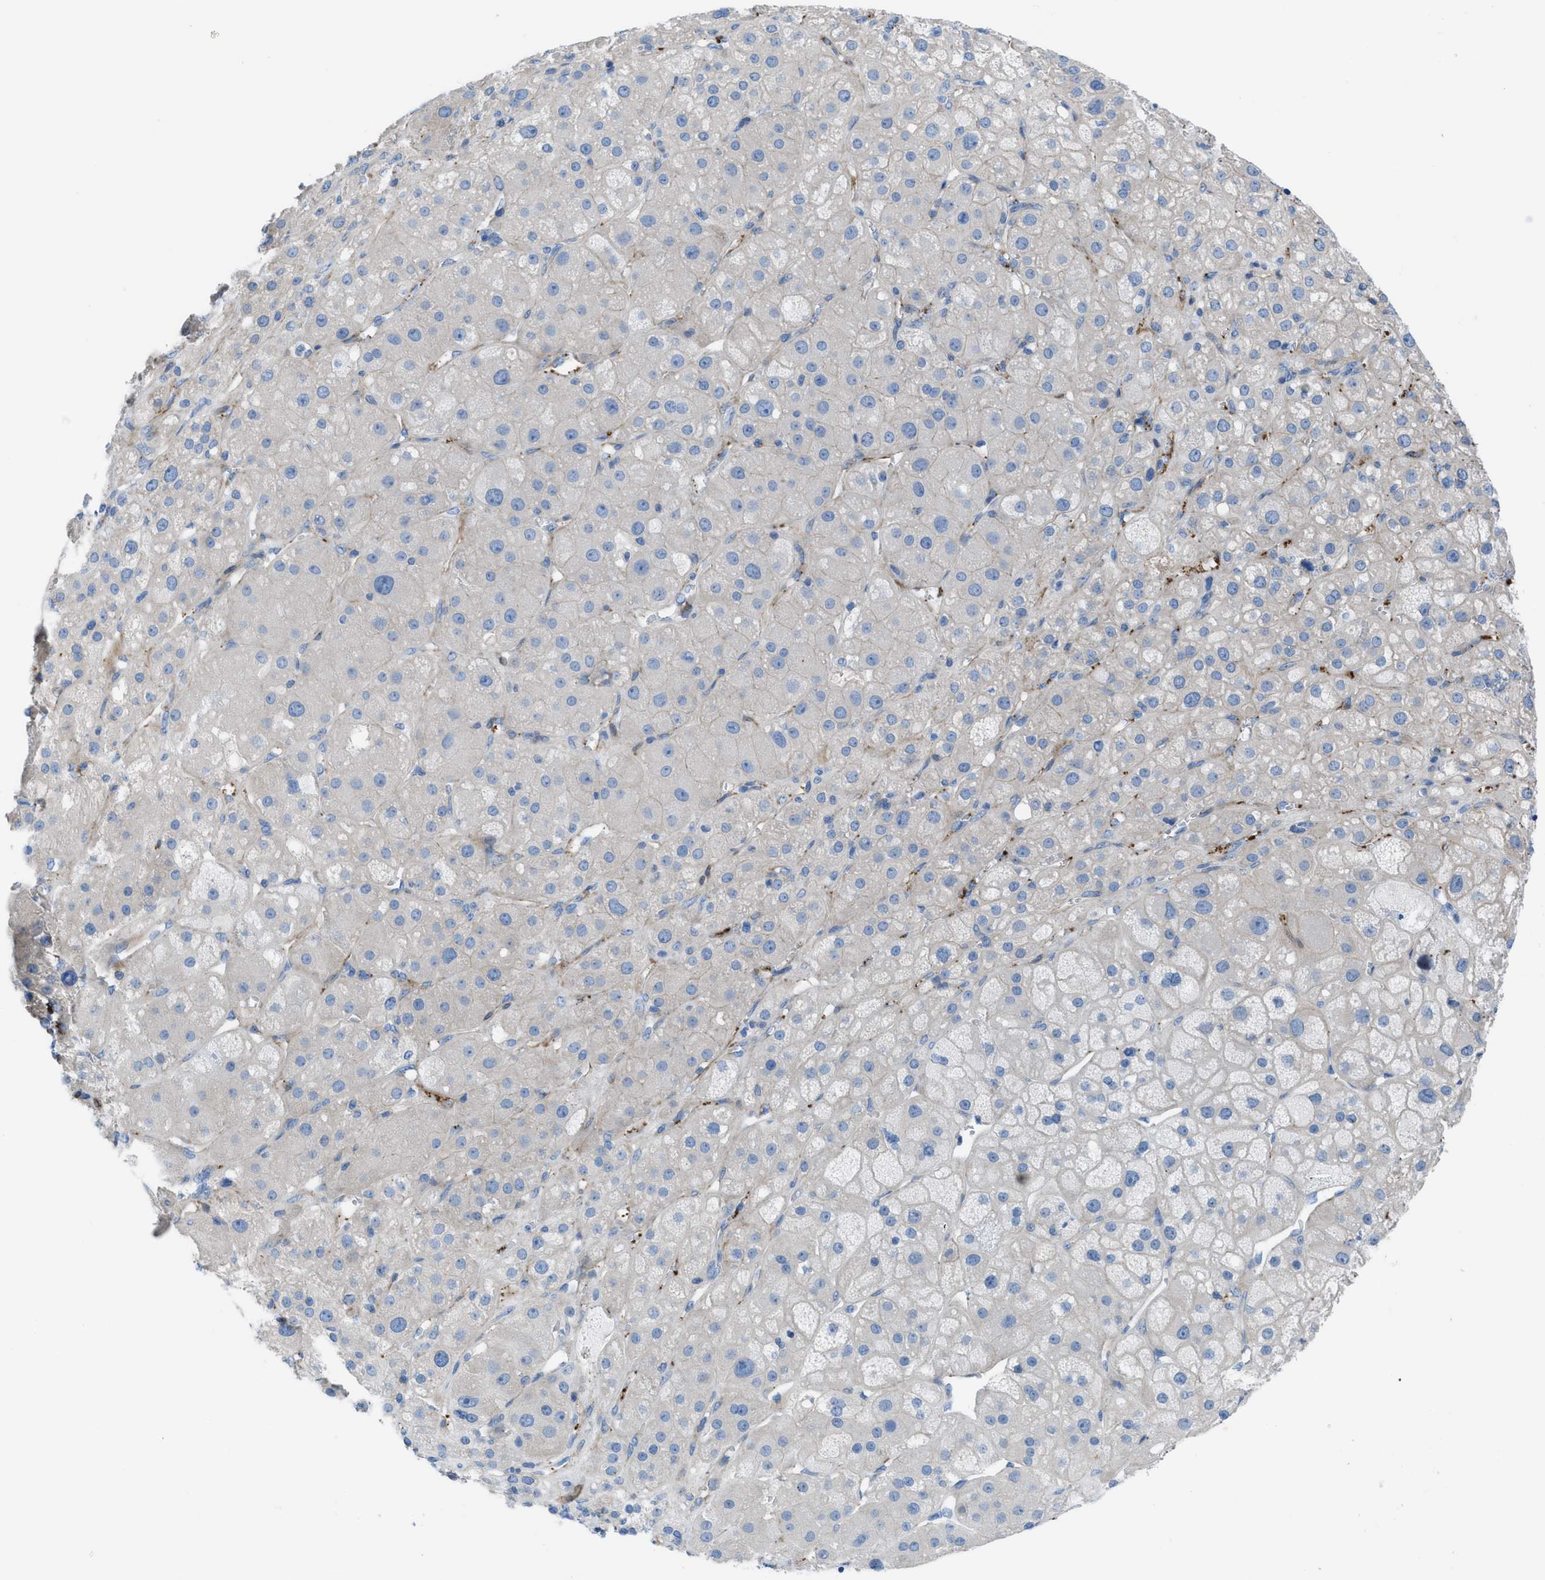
{"staining": {"intensity": "weak", "quantity": "<25%", "location": "cytoplasmic/membranous"}, "tissue": "adrenal gland", "cell_type": "Glandular cells", "image_type": "normal", "snomed": [{"axis": "morphology", "description": "Normal tissue, NOS"}, {"axis": "topography", "description": "Adrenal gland"}], "caption": "High power microscopy image of an immunohistochemistry (IHC) micrograph of unremarkable adrenal gland, revealing no significant positivity in glandular cells.", "gene": "KCNH7", "patient": {"sex": "female", "age": 47}}